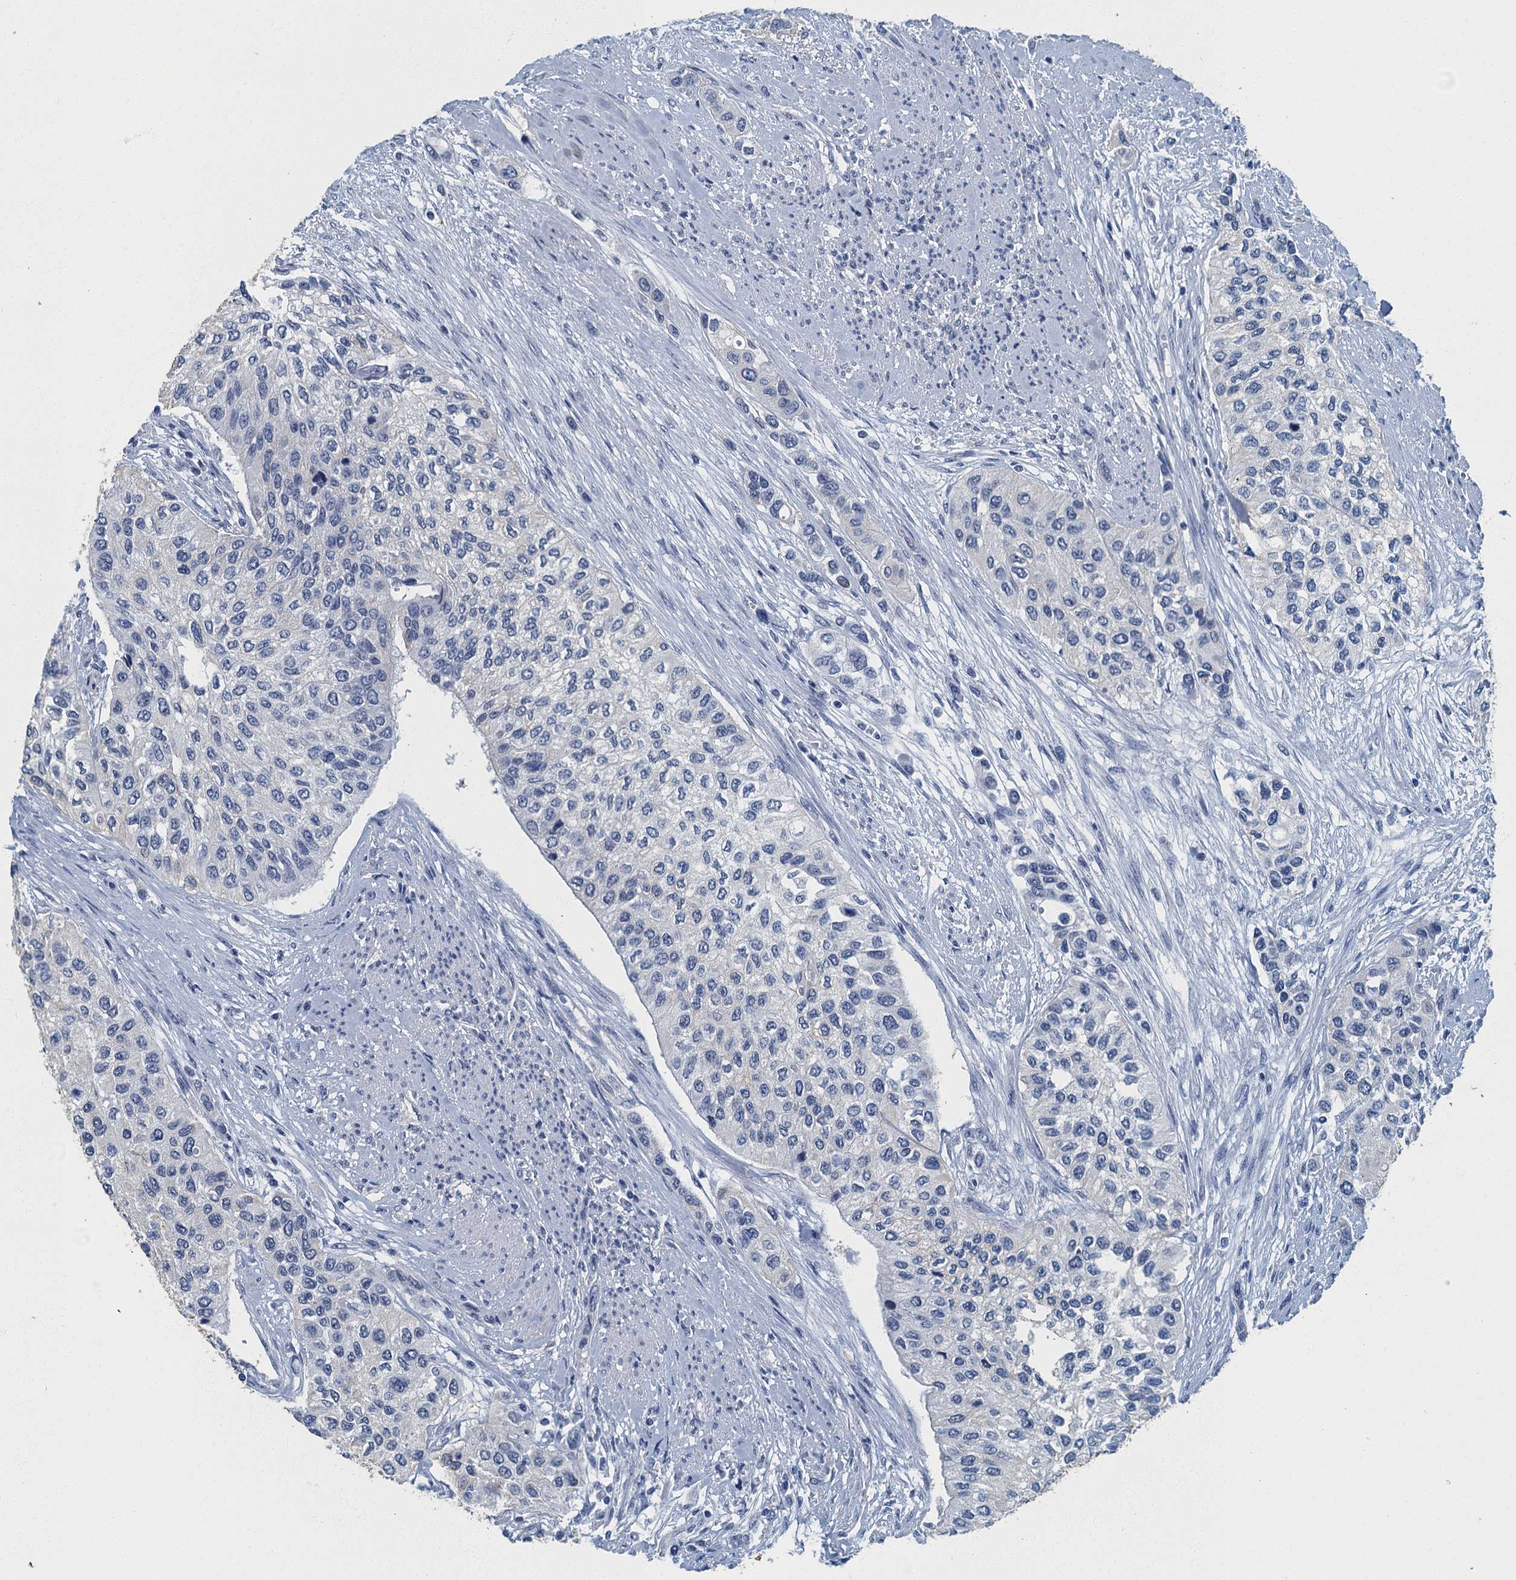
{"staining": {"intensity": "negative", "quantity": "none", "location": "none"}, "tissue": "urothelial cancer", "cell_type": "Tumor cells", "image_type": "cancer", "snomed": [{"axis": "morphology", "description": "Normal tissue, NOS"}, {"axis": "morphology", "description": "Urothelial carcinoma, High grade"}, {"axis": "topography", "description": "Vascular tissue"}, {"axis": "topography", "description": "Urinary bladder"}], "caption": "Immunohistochemistry (IHC) micrograph of high-grade urothelial carcinoma stained for a protein (brown), which demonstrates no expression in tumor cells. Brightfield microscopy of immunohistochemistry stained with DAB (3,3'-diaminobenzidine) (brown) and hematoxylin (blue), captured at high magnification.", "gene": "GADL1", "patient": {"sex": "female", "age": 56}}